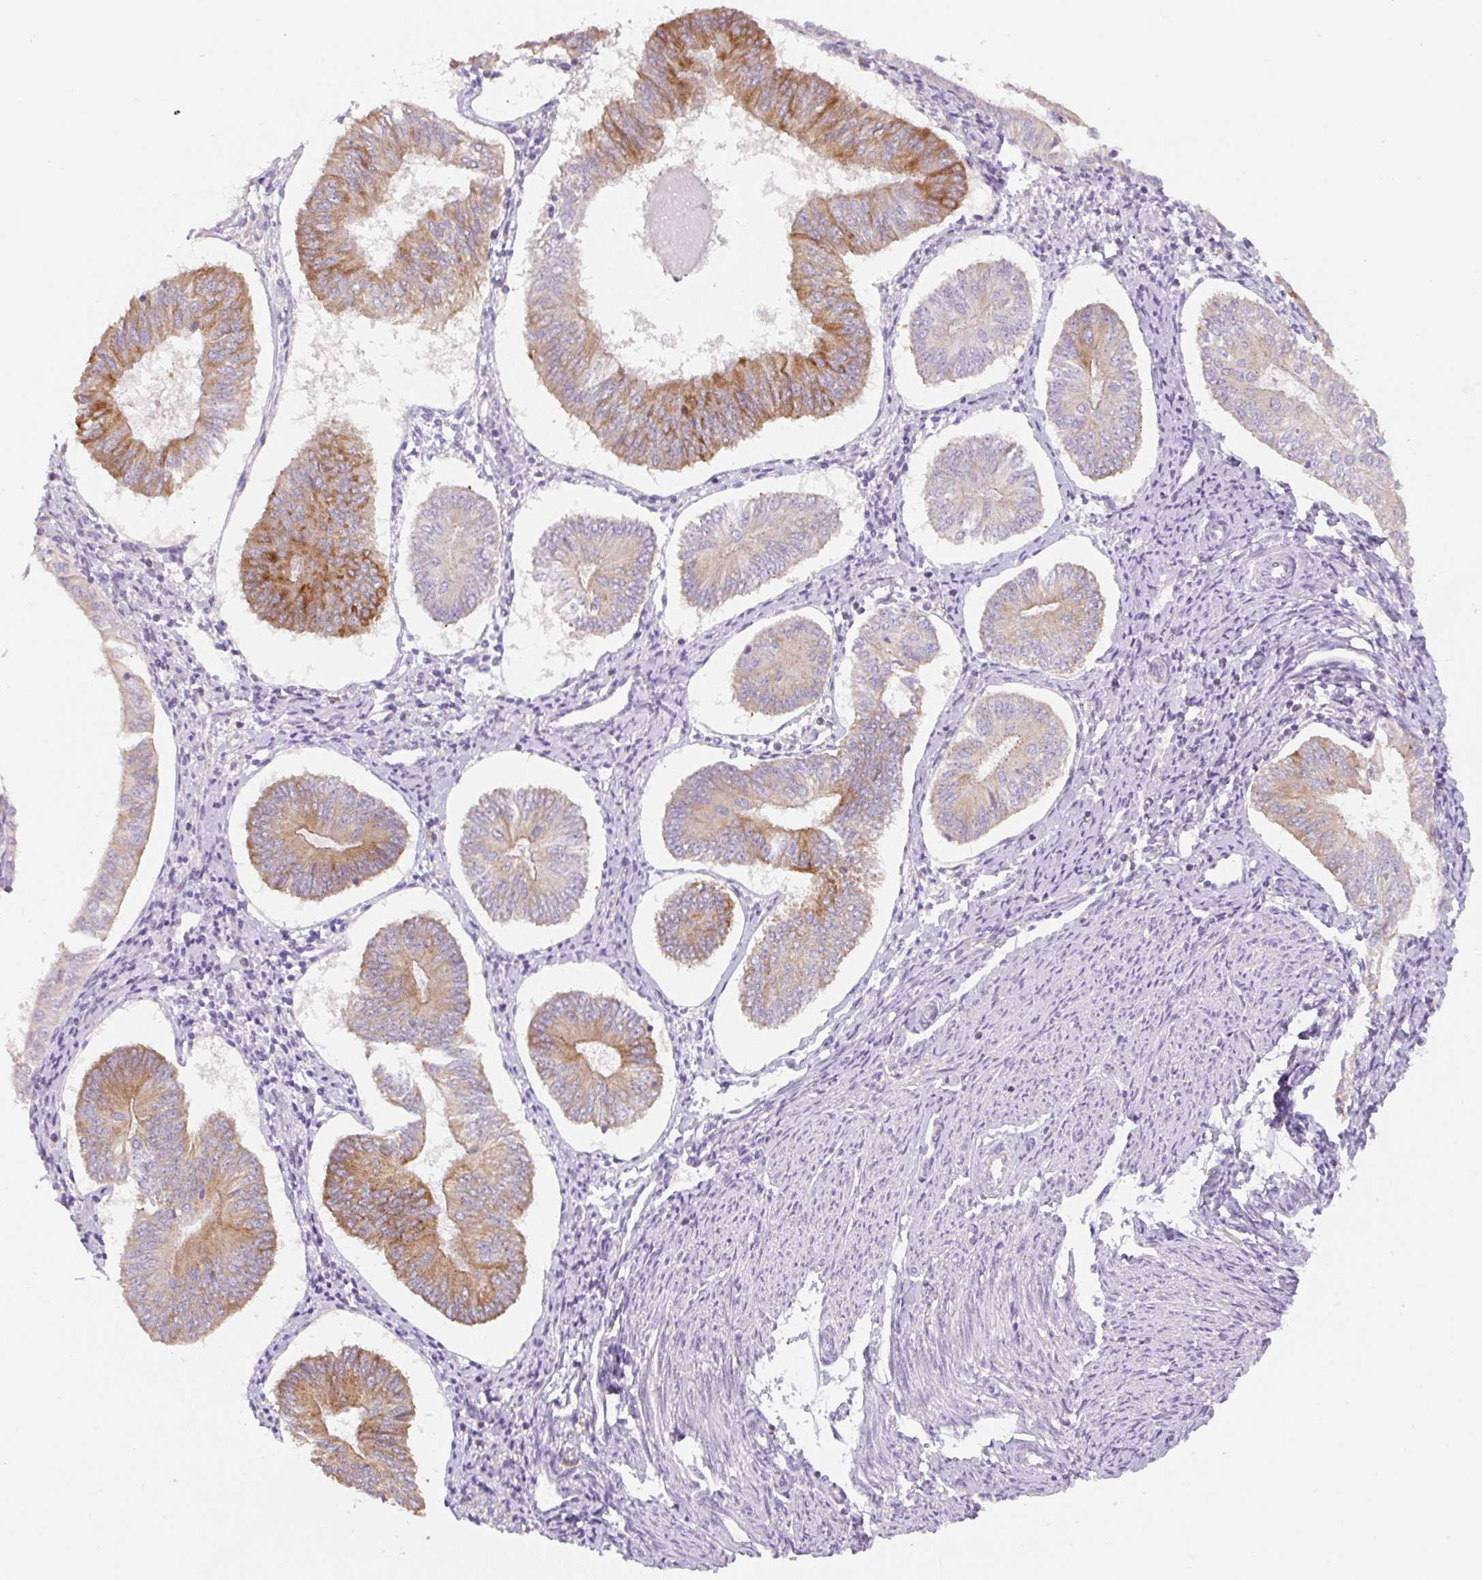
{"staining": {"intensity": "strong", "quantity": "25%-75%", "location": "cytoplasmic/membranous"}, "tissue": "endometrial cancer", "cell_type": "Tumor cells", "image_type": "cancer", "snomed": [{"axis": "morphology", "description": "Adenocarcinoma, NOS"}, {"axis": "topography", "description": "Endometrium"}], "caption": "Immunohistochemical staining of endometrial adenocarcinoma shows high levels of strong cytoplasmic/membranous expression in about 25%-75% of tumor cells.", "gene": "MIA2", "patient": {"sex": "female", "age": 58}}